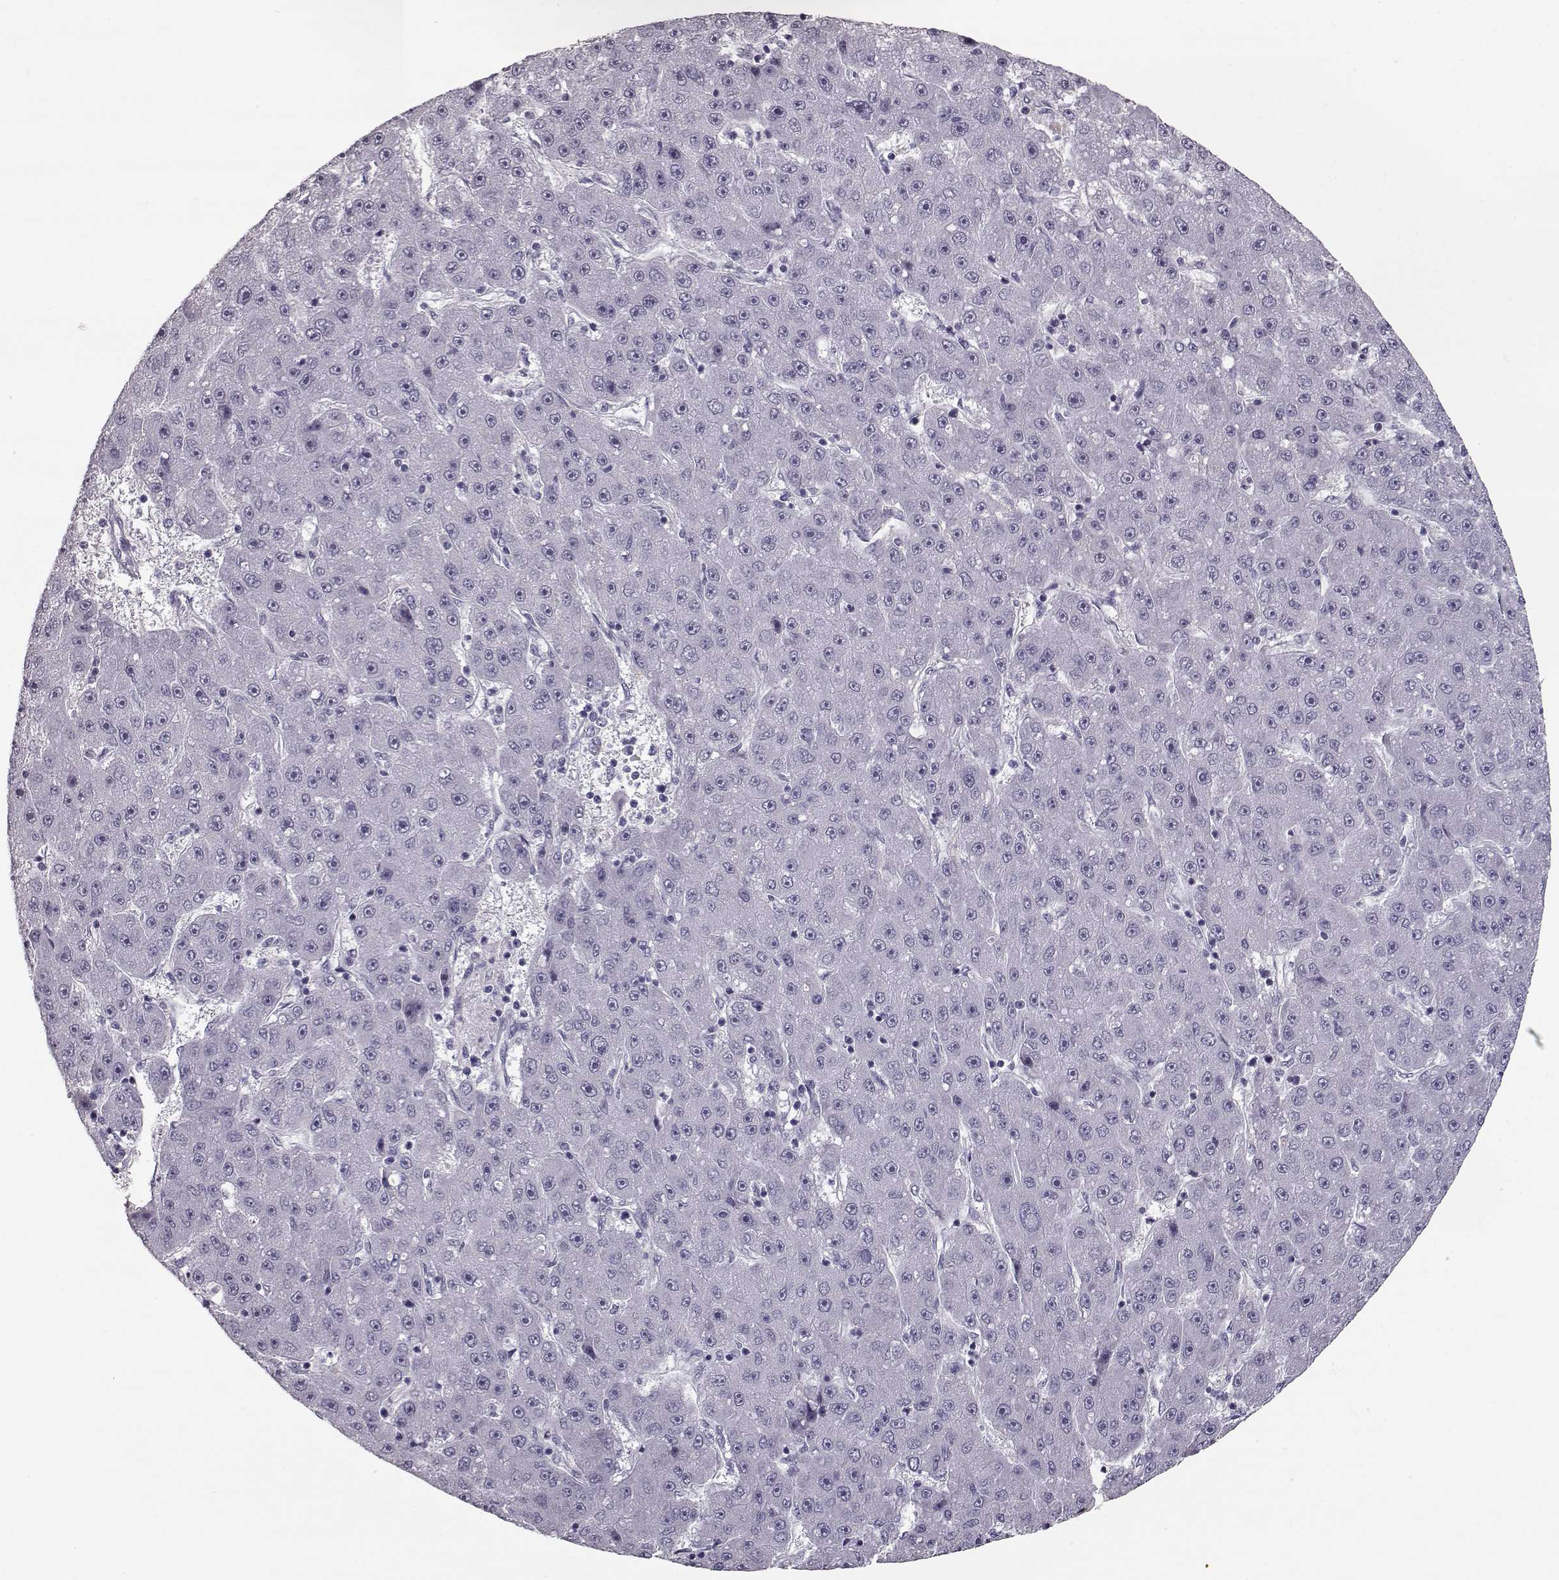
{"staining": {"intensity": "negative", "quantity": "none", "location": "none"}, "tissue": "liver cancer", "cell_type": "Tumor cells", "image_type": "cancer", "snomed": [{"axis": "morphology", "description": "Carcinoma, Hepatocellular, NOS"}, {"axis": "topography", "description": "Liver"}], "caption": "IHC histopathology image of hepatocellular carcinoma (liver) stained for a protein (brown), which exhibits no positivity in tumor cells.", "gene": "CCL19", "patient": {"sex": "male", "age": 67}}